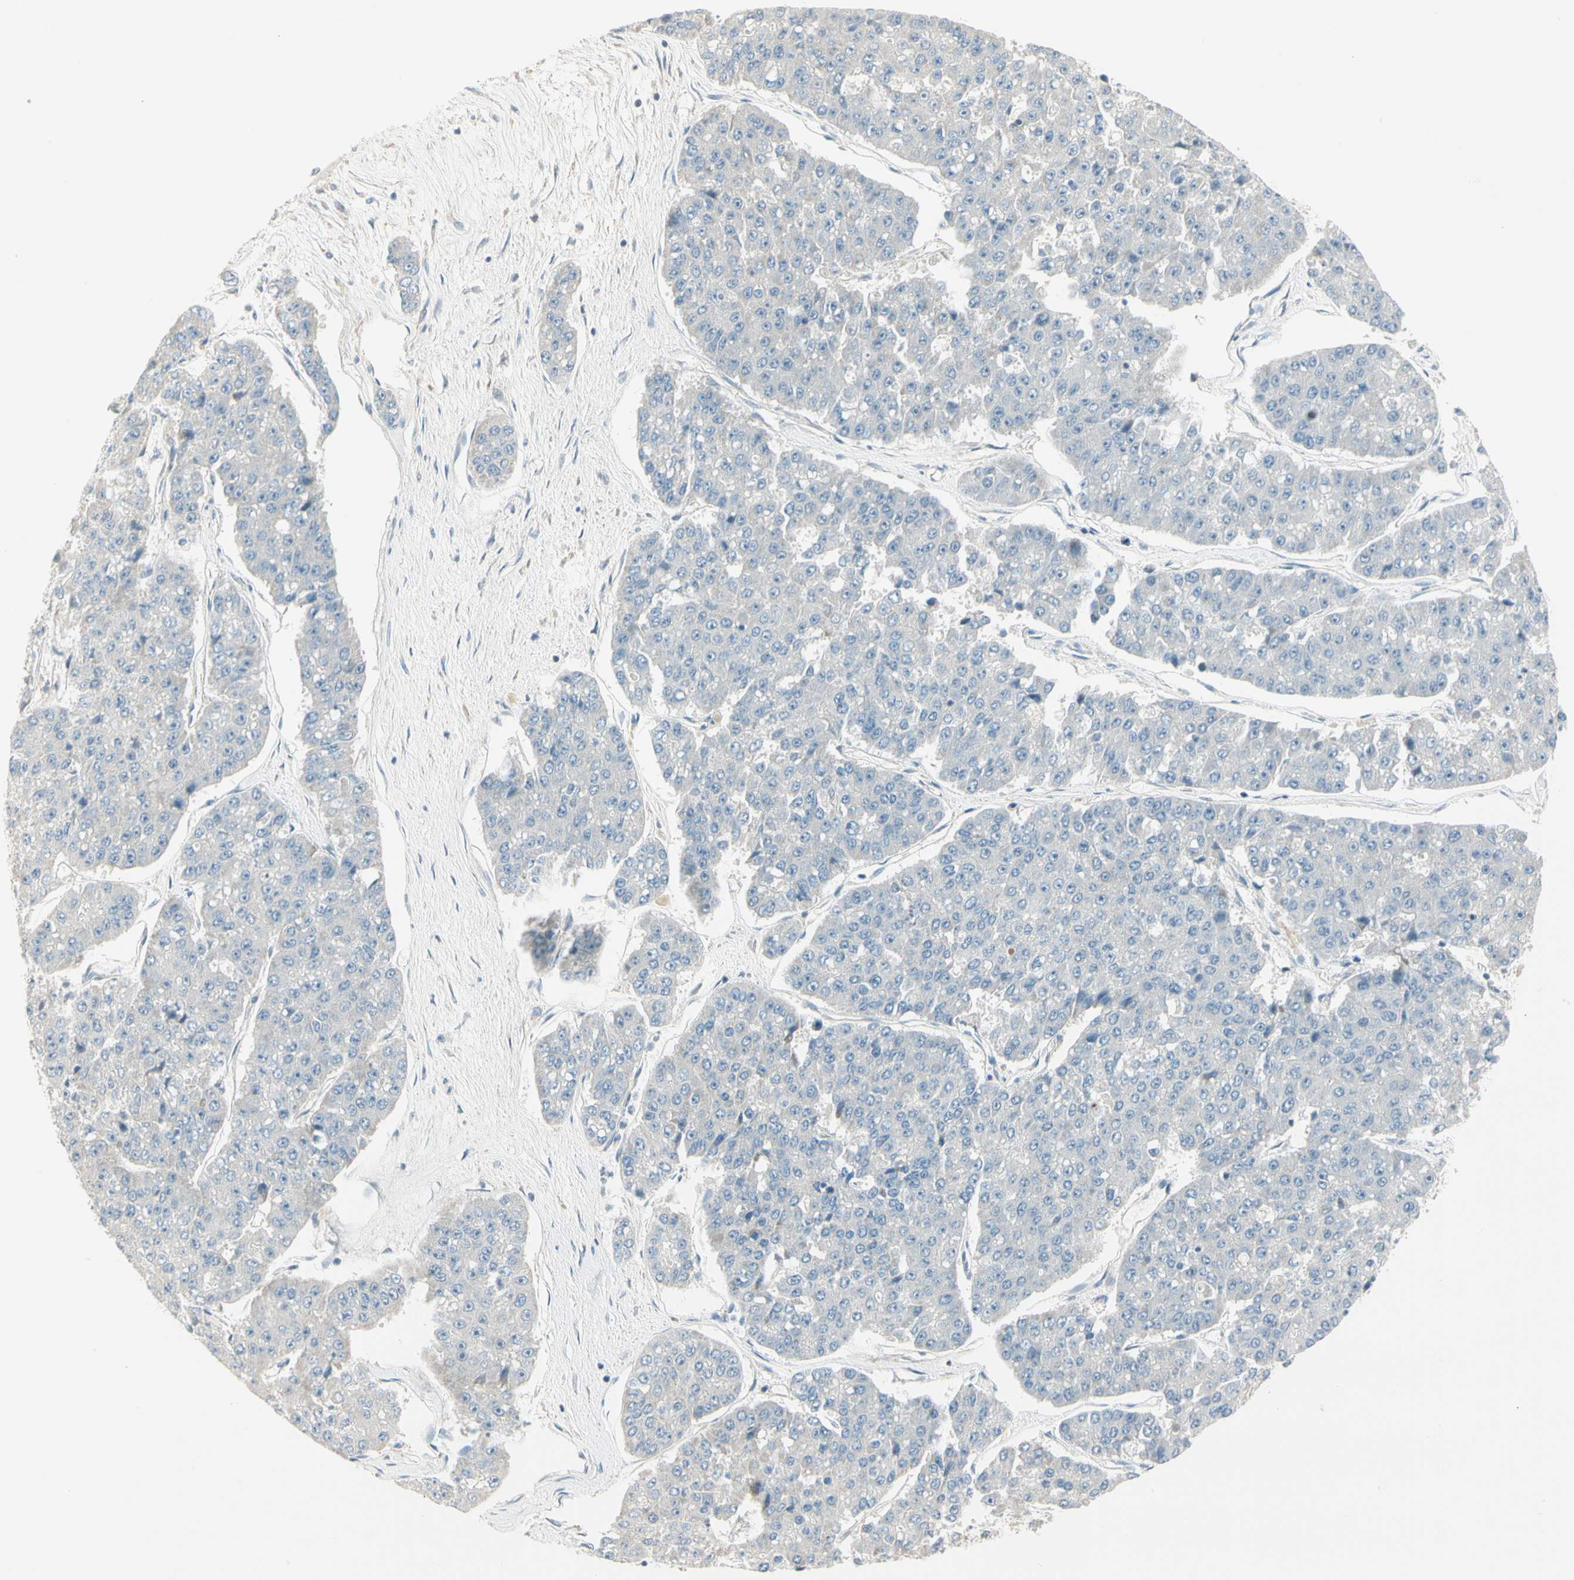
{"staining": {"intensity": "negative", "quantity": "none", "location": "none"}, "tissue": "pancreatic cancer", "cell_type": "Tumor cells", "image_type": "cancer", "snomed": [{"axis": "morphology", "description": "Adenocarcinoma, NOS"}, {"axis": "topography", "description": "Pancreas"}], "caption": "Image shows no significant protein expression in tumor cells of adenocarcinoma (pancreatic). (DAB (3,3'-diaminobenzidine) immunohistochemistry (IHC) with hematoxylin counter stain).", "gene": "ADGRA3", "patient": {"sex": "male", "age": 50}}